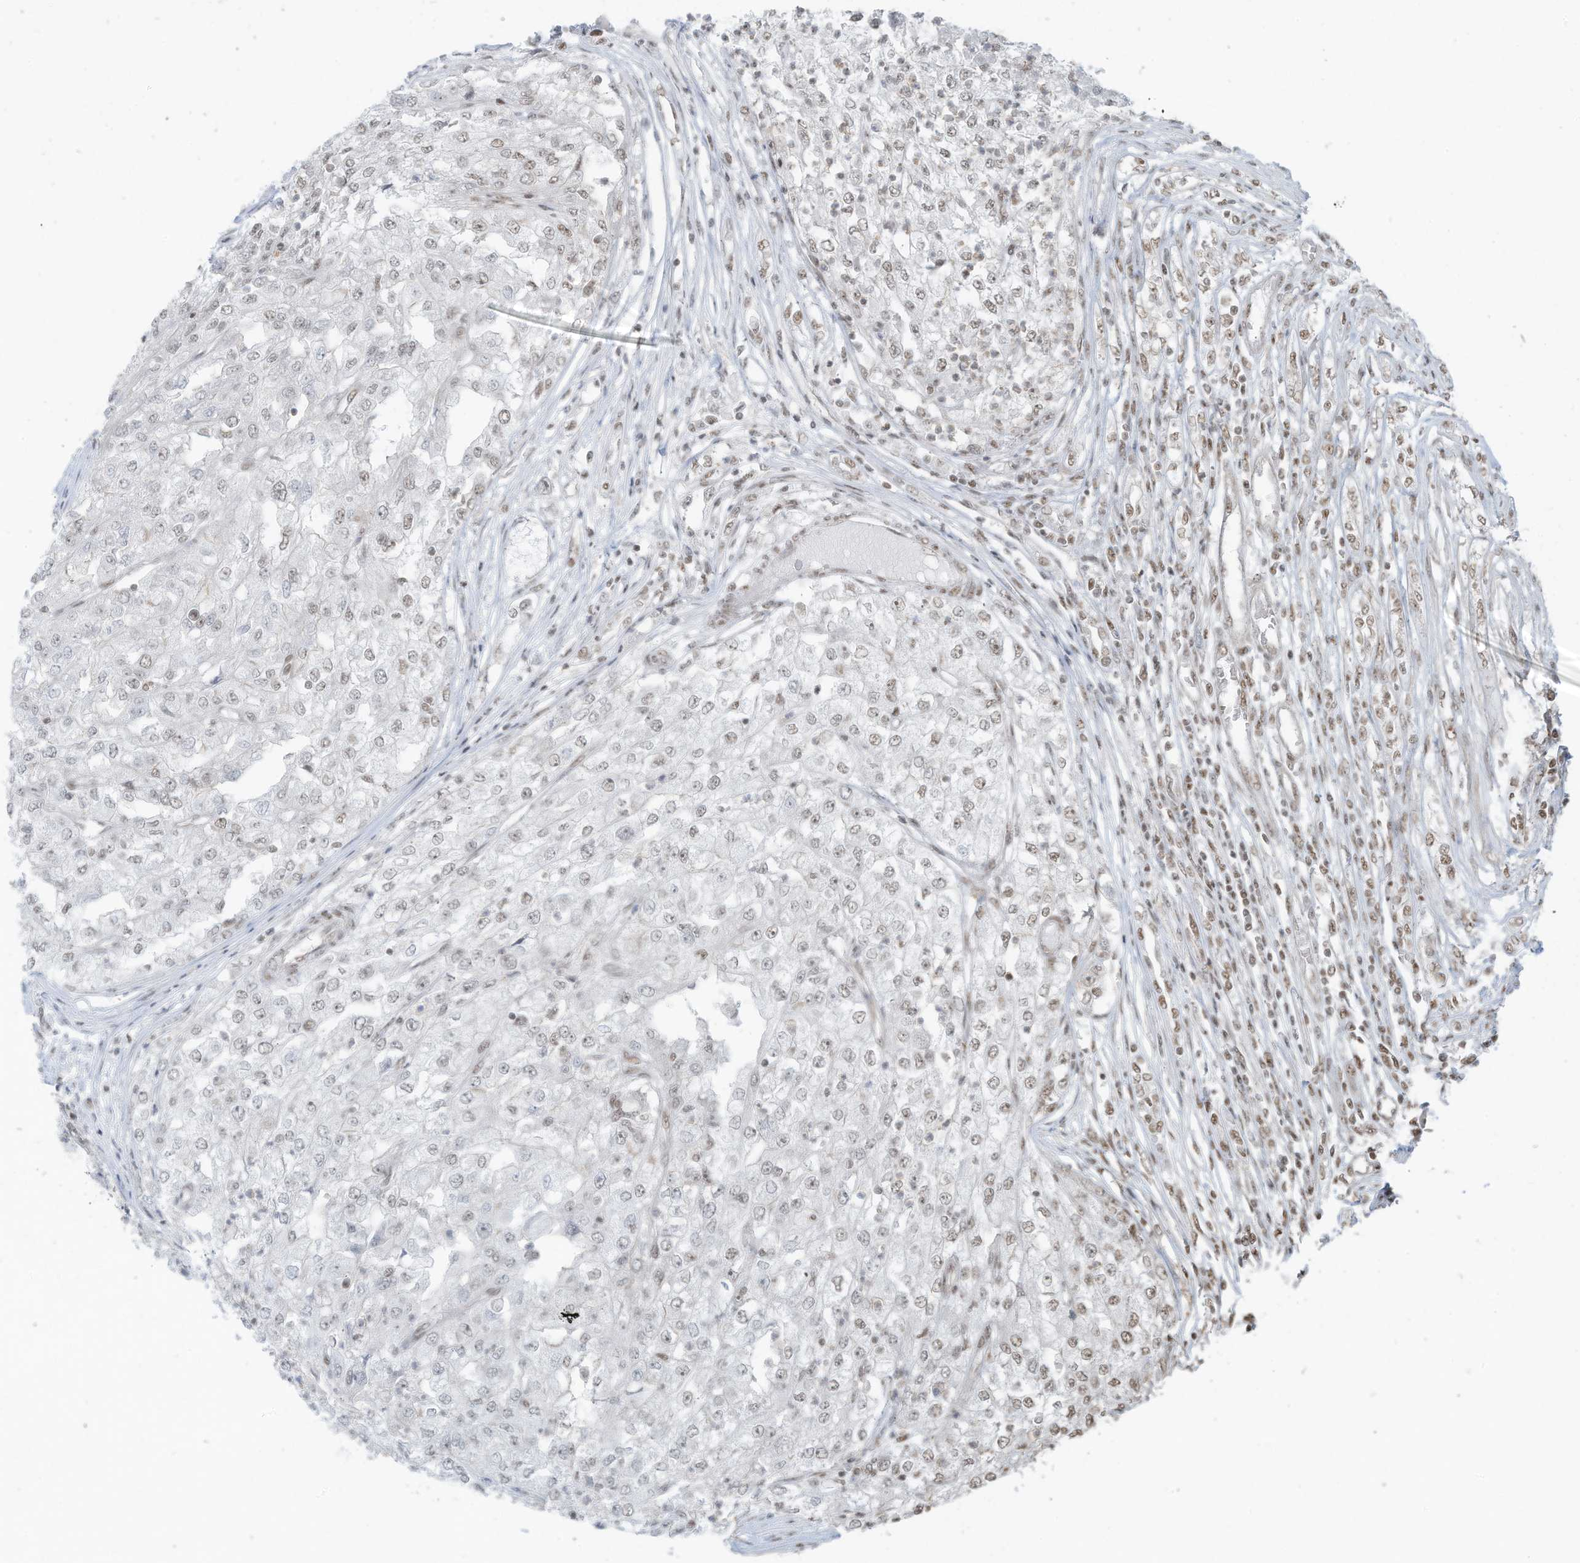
{"staining": {"intensity": "weak", "quantity": "<25%", "location": "nuclear"}, "tissue": "renal cancer", "cell_type": "Tumor cells", "image_type": "cancer", "snomed": [{"axis": "morphology", "description": "Adenocarcinoma, NOS"}, {"axis": "topography", "description": "Kidney"}], "caption": "Immunohistochemical staining of renal adenocarcinoma displays no significant expression in tumor cells.", "gene": "DBR1", "patient": {"sex": "female", "age": 54}}